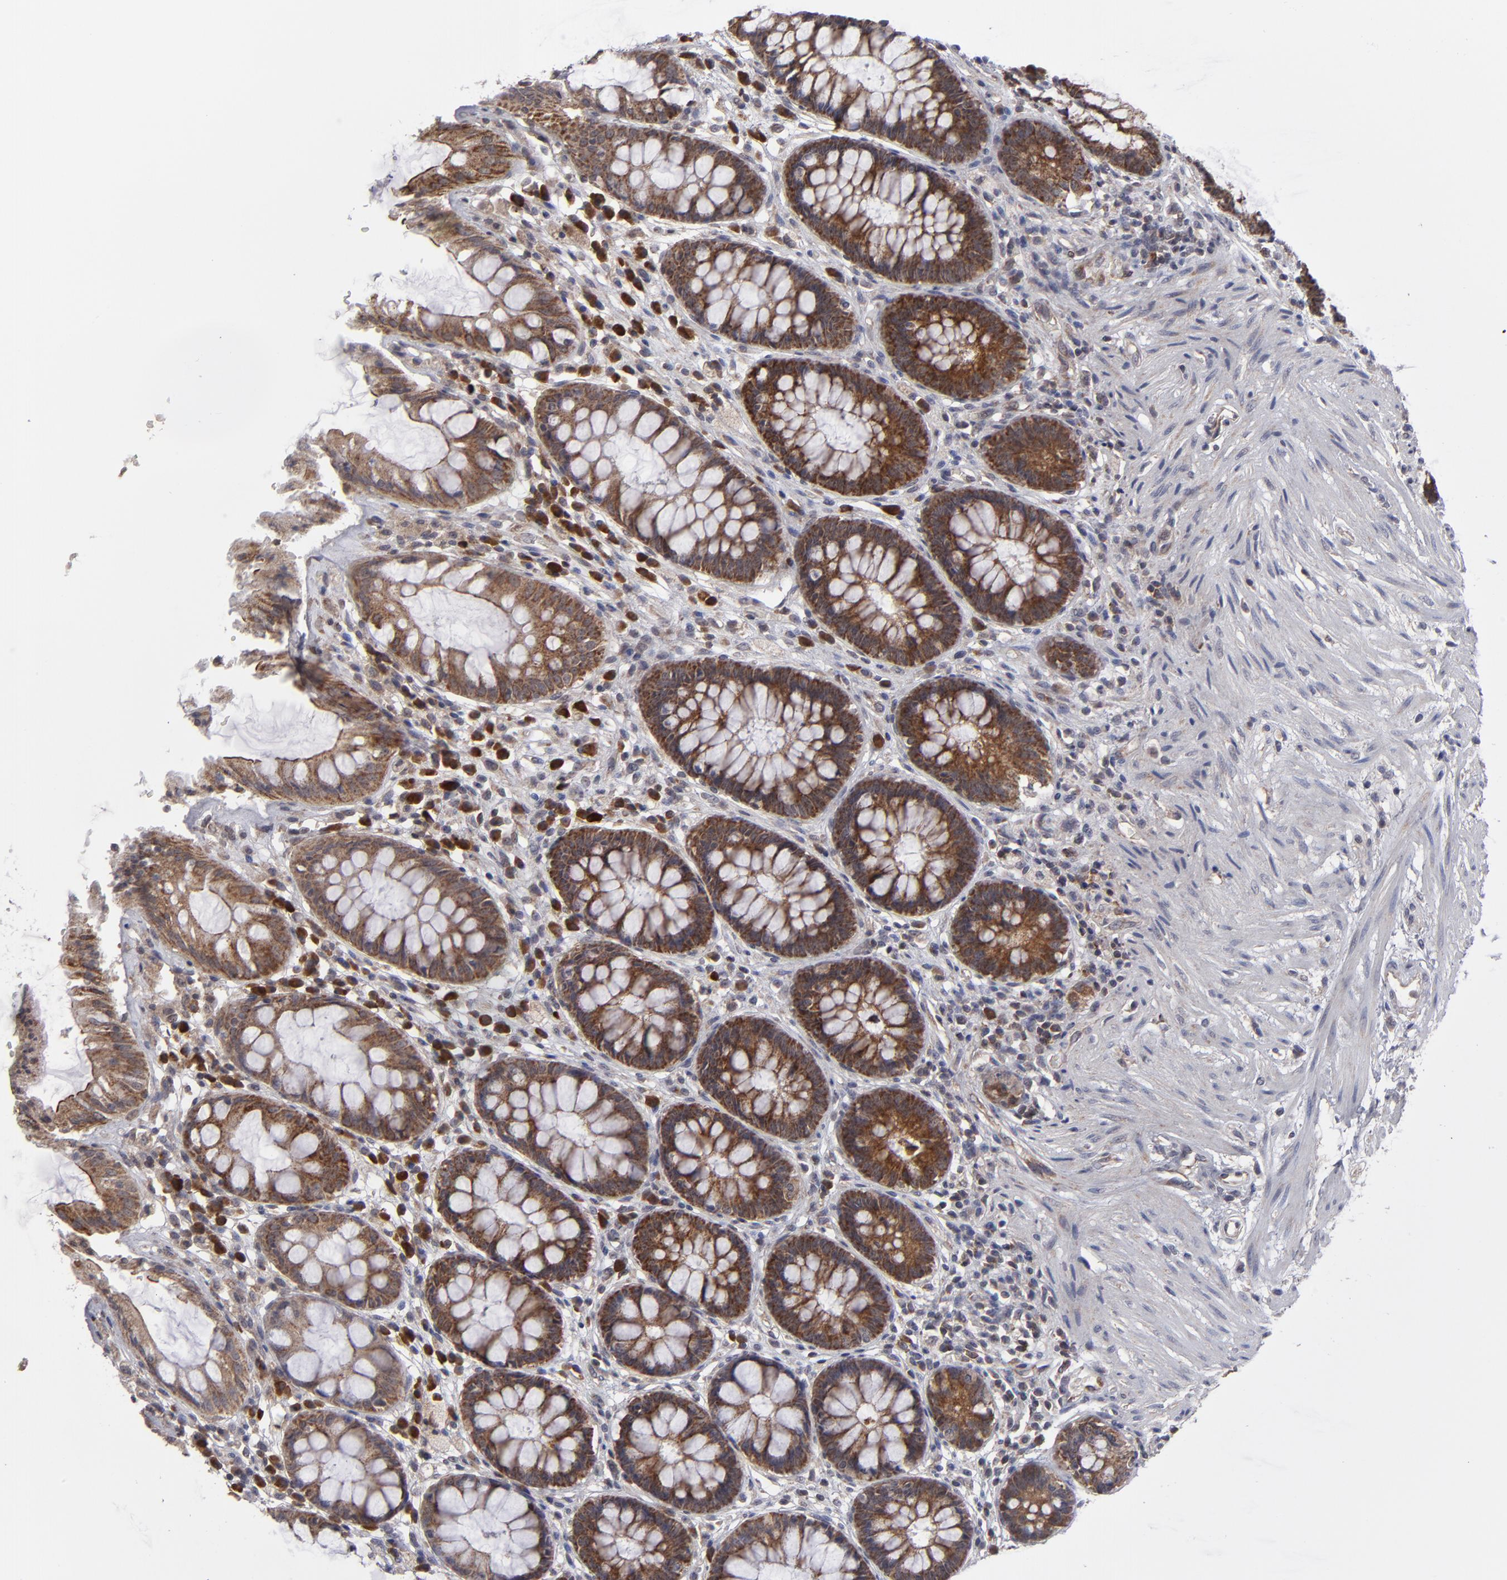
{"staining": {"intensity": "strong", "quantity": ">75%", "location": "cytoplasmic/membranous"}, "tissue": "rectum", "cell_type": "Glandular cells", "image_type": "normal", "snomed": [{"axis": "morphology", "description": "Normal tissue, NOS"}, {"axis": "topography", "description": "Rectum"}], "caption": "Strong cytoplasmic/membranous staining for a protein is present in approximately >75% of glandular cells of benign rectum using immunohistochemistry (IHC).", "gene": "GLCCI1", "patient": {"sex": "female", "age": 46}}